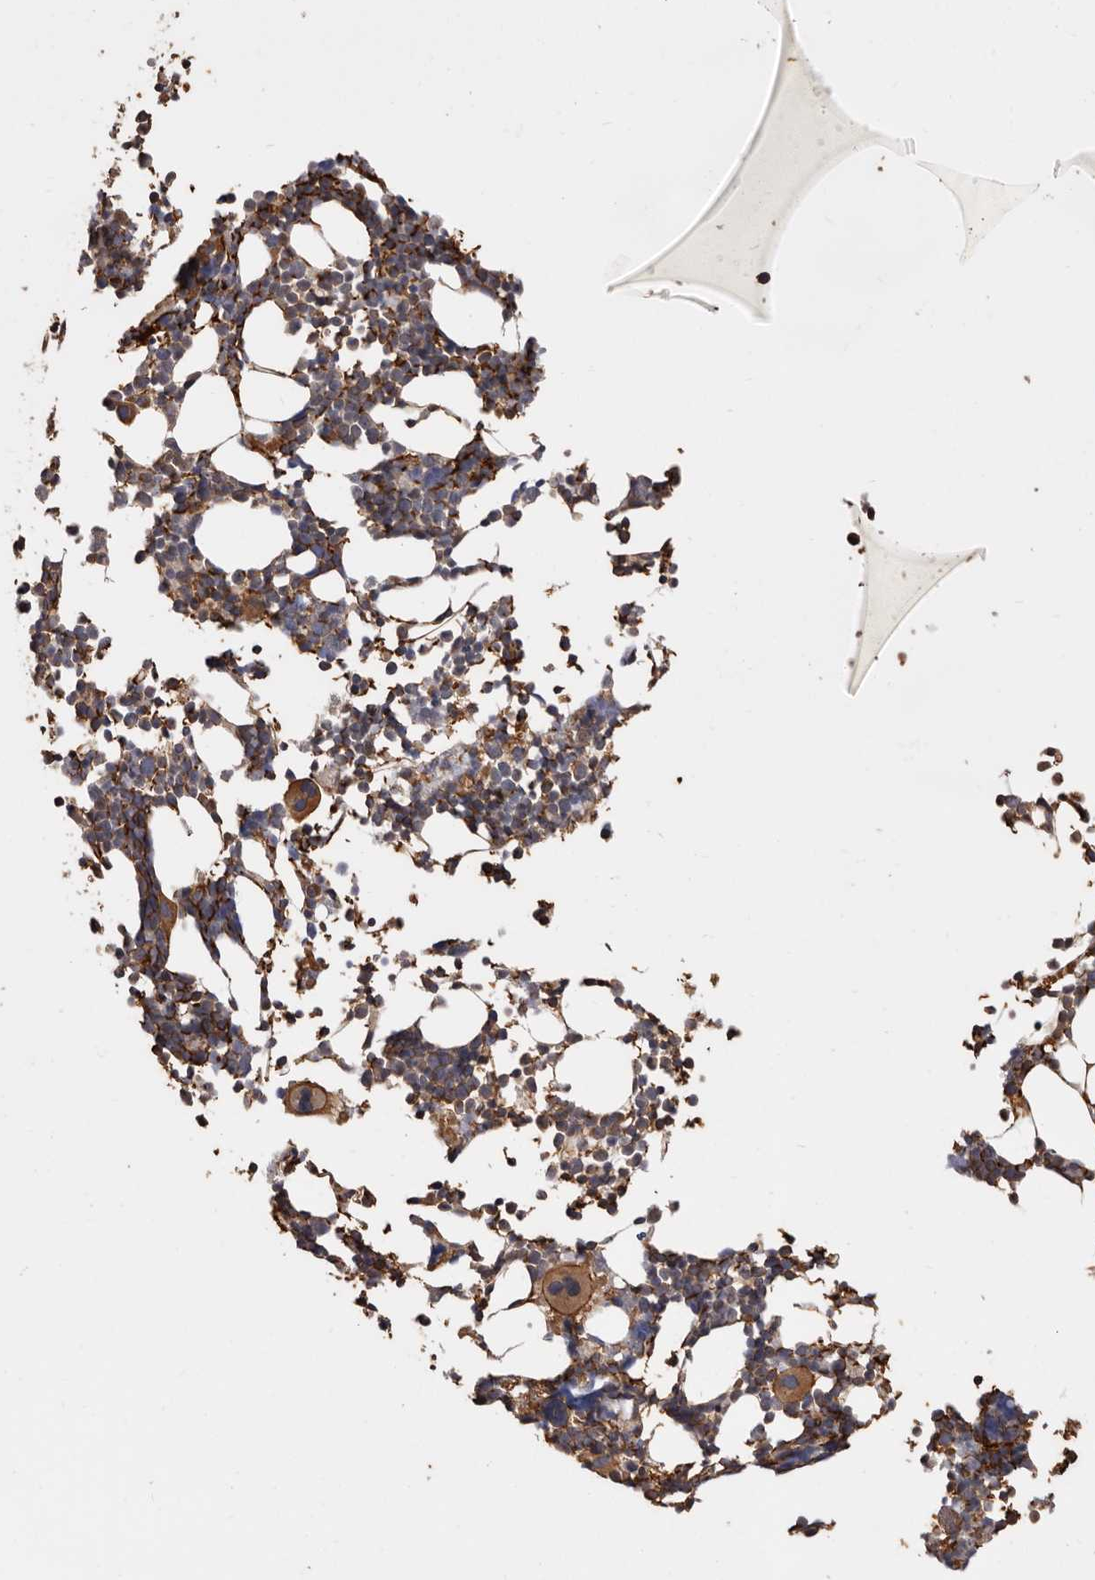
{"staining": {"intensity": "moderate", "quantity": "25%-75%", "location": "cytoplasmic/membranous"}, "tissue": "bone marrow", "cell_type": "Hematopoietic cells", "image_type": "normal", "snomed": [{"axis": "morphology", "description": "Normal tissue, NOS"}, {"axis": "morphology", "description": "Inflammation, NOS"}, {"axis": "topography", "description": "Bone marrow"}], "caption": "Immunohistochemistry photomicrograph of unremarkable bone marrow: human bone marrow stained using immunohistochemistry (IHC) displays medium levels of moderate protein expression localized specifically in the cytoplasmic/membranous of hematopoietic cells, appearing as a cytoplasmic/membranous brown color.", "gene": "COQ8B", "patient": {"sex": "male", "age": 21}}